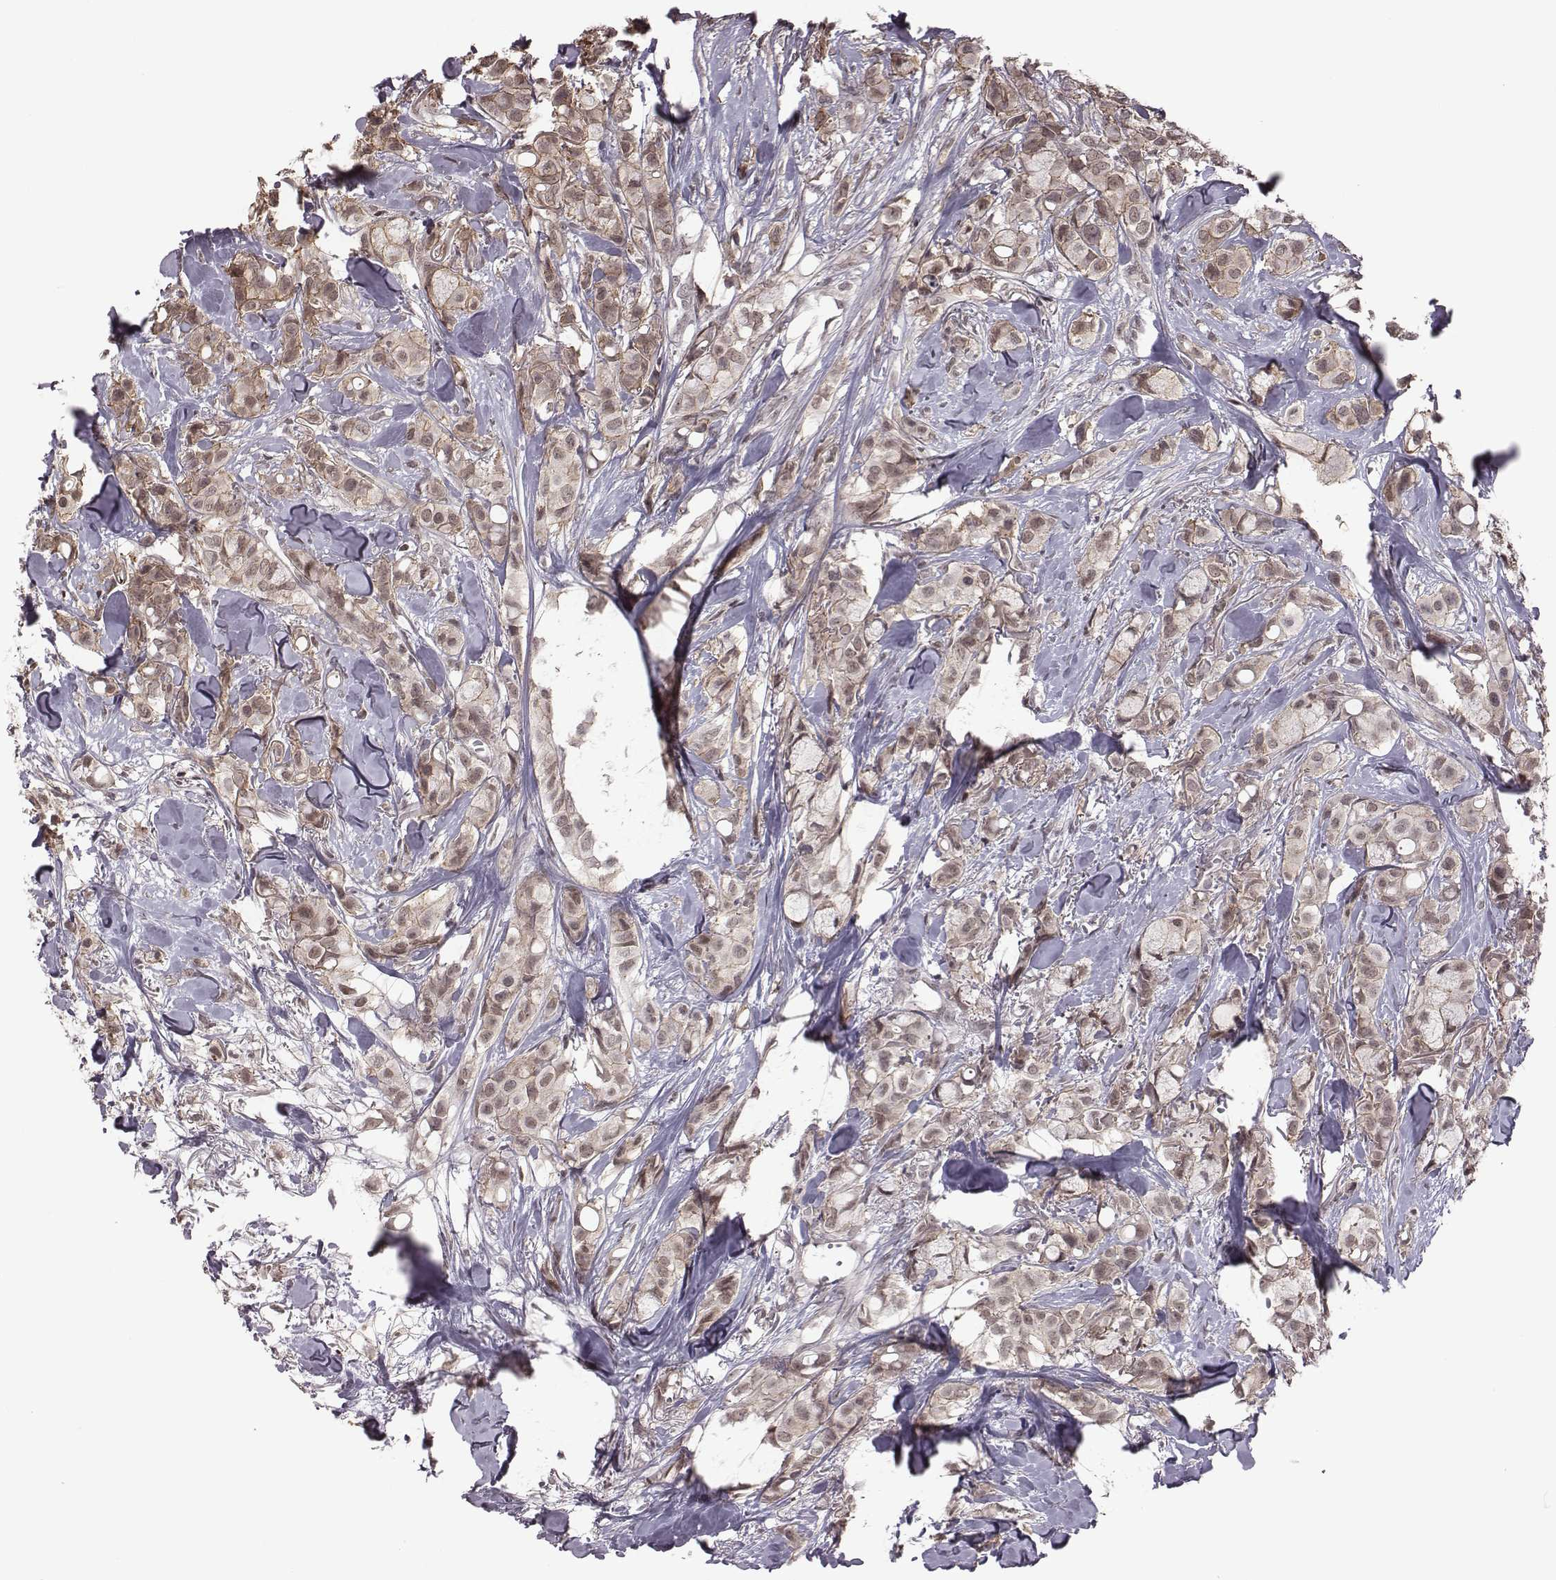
{"staining": {"intensity": "weak", "quantity": ">75%", "location": "cytoplasmic/membranous,nuclear"}, "tissue": "breast cancer", "cell_type": "Tumor cells", "image_type": "cancer", "snomed": [{"axis": "morphology", "description": "Duct carcinoma"}, {"axis": "topography", "description": "Breast"}], "caption": "An immunohistochemistry (IHC) histopathology image of tumor tissue is shown. Protein staining in brown shows weak cytoplasmic/membranous and nuclear positivity in breast cancer (infiltrating ductal carcinoma) within tumor cells. Nuclei are stained in blue.", "gene": "RPL3", "patient": {"sex": "female", "age": 85}}